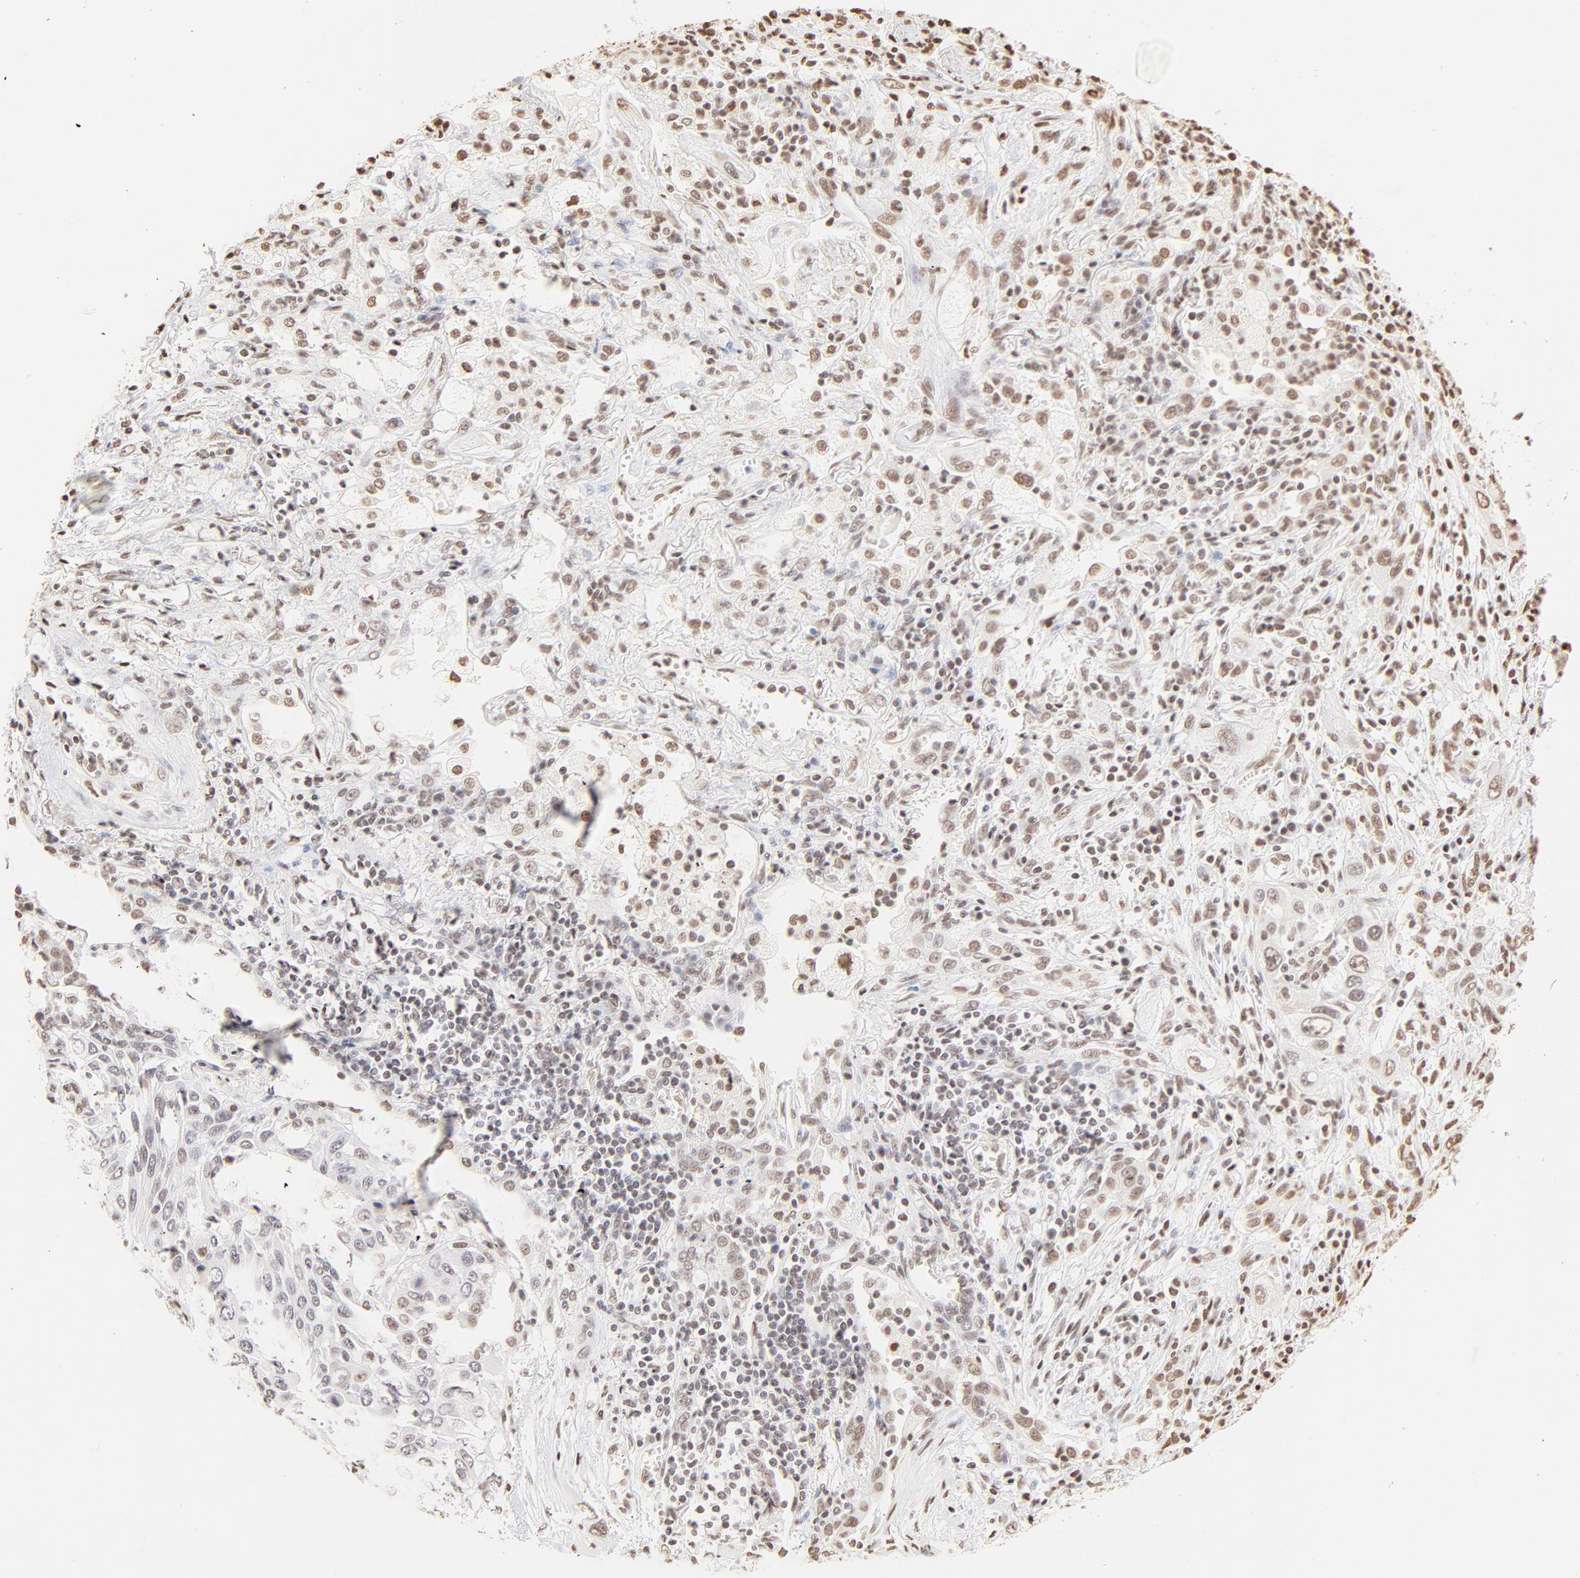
{"staining": {"intensity": "moderate", "quantity": "25%-75%", "location": "nuclear"}, "tissue": "lung cancer", "cell_type": "Tumor cells", "image_type": "cancer", "snomed": [{"axis": "morphology", "description": "Squamous cell carcinoma, NOS"}, {"axis": "topography", "description": "Lung"}], "caption": "Lung cancer stained for a protein demonstrates moderate nuclear positivity in tumor cells.", "gene": "ZNF540", "patient": {"sex": "female", "age": 76}}